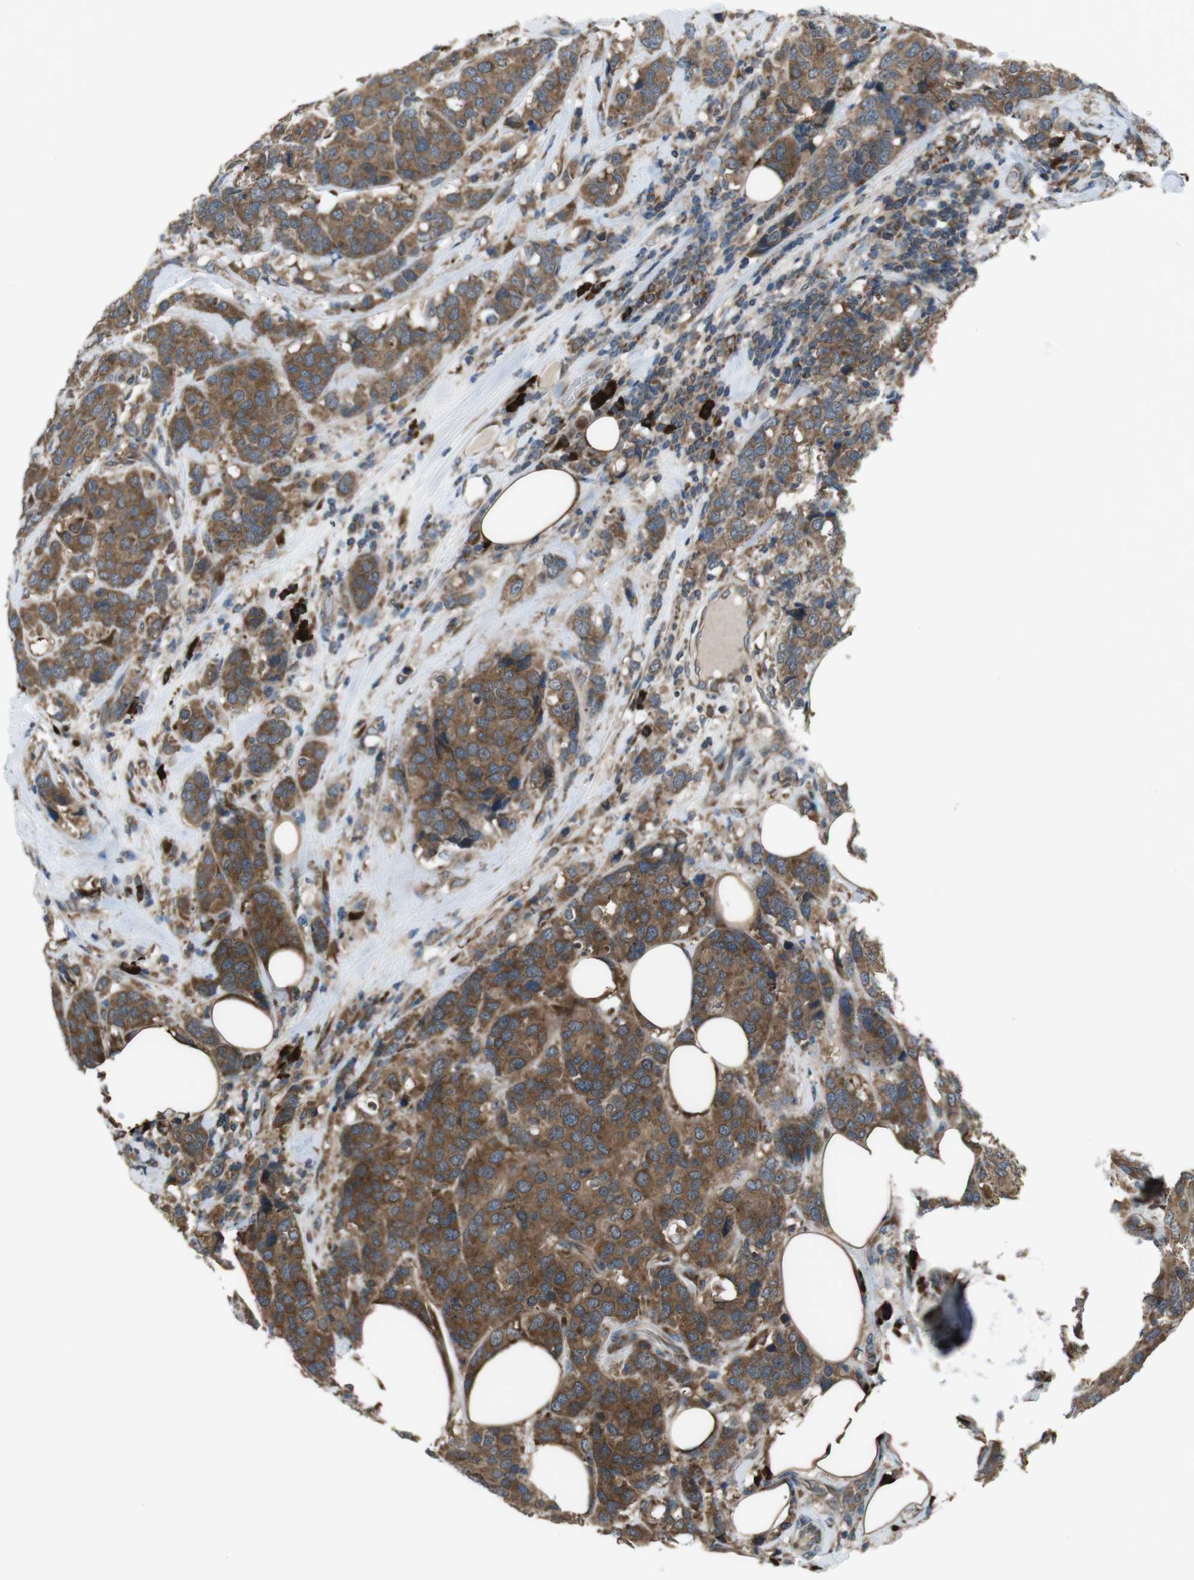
{"staining": {"intensity": "moderate", "quantity": ">75%", "location": "cytoplasmic/membranous"}, "tissue": "breast cancer", "cell_type": "Tumor cells", "image_type": "cancer", "snomed": [{"axis": "morphology", "description": "Lobular carcinoma"}, {"axis": "topography", "description": "Breast"}], "caption": "This is a micrograph of immunohistochemistry (IHC) staining of breast cancer (lobular carcinoma), which shows moderate staining in the cytoplasmic/membranous of tumor cells.", "gene": "SSR3", "patient": {"sex": "female", "age": 59}}